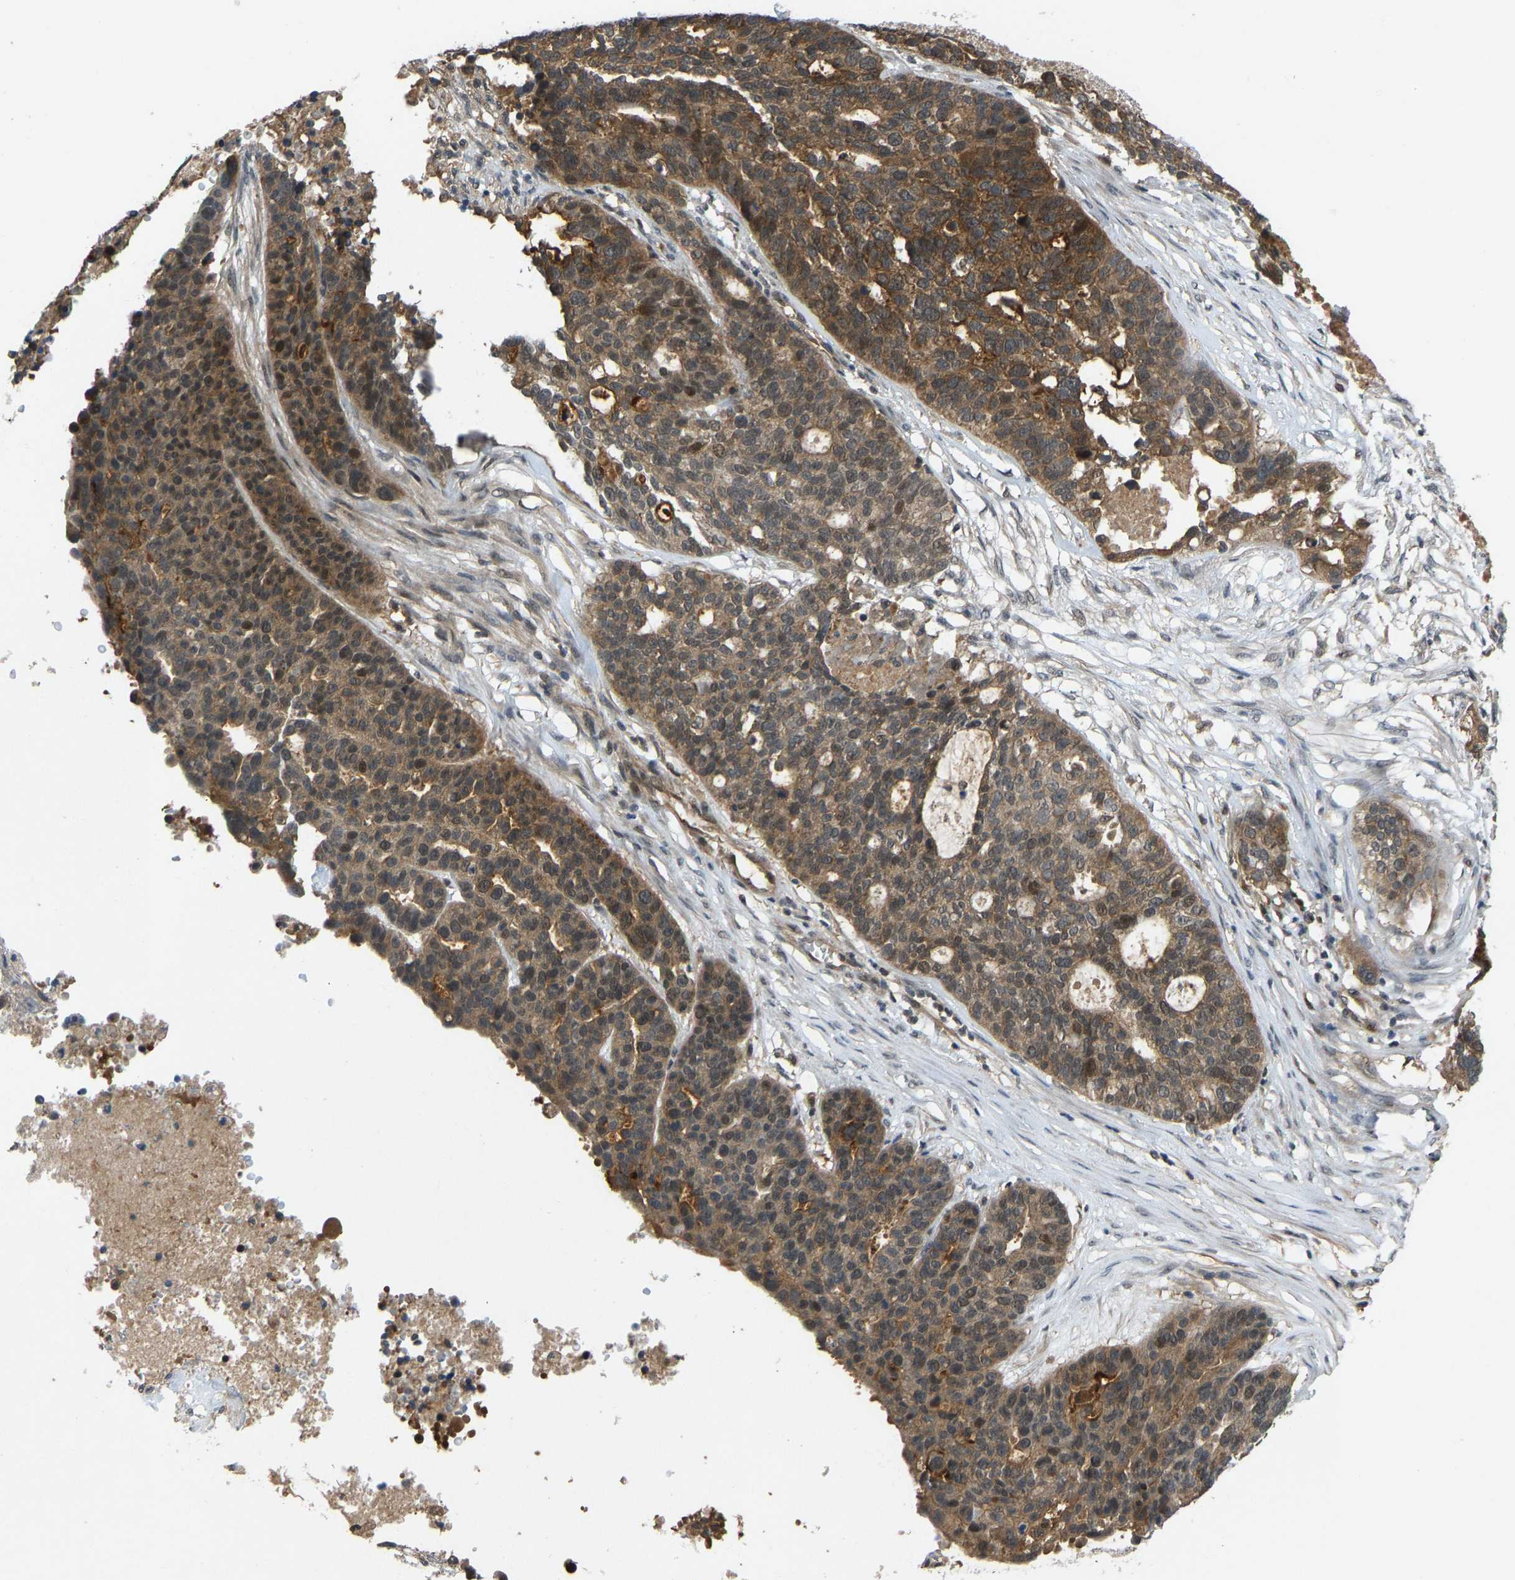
{"staining": {"intensity": "moderate", "quantity": ">75%", "location": "cytoplasmic/membranous,nuclear"}, "tissue": "ovarian cancer", "cell_type": "Tumor cells", "image_type": "cancer", "snomed": [{"axis": "morphology", "description": "Cystadenocarcinoma, serous, NOS"}, {"axis": "topography", "description": "Ovary"}], "caption": "Human serous cystadenocarcinoma (ovarian) stained with a protein marker exhibits moderate staining in tumor cells.", "gene": "CCT8", "patient": {"sex": "female", "age": 59}}